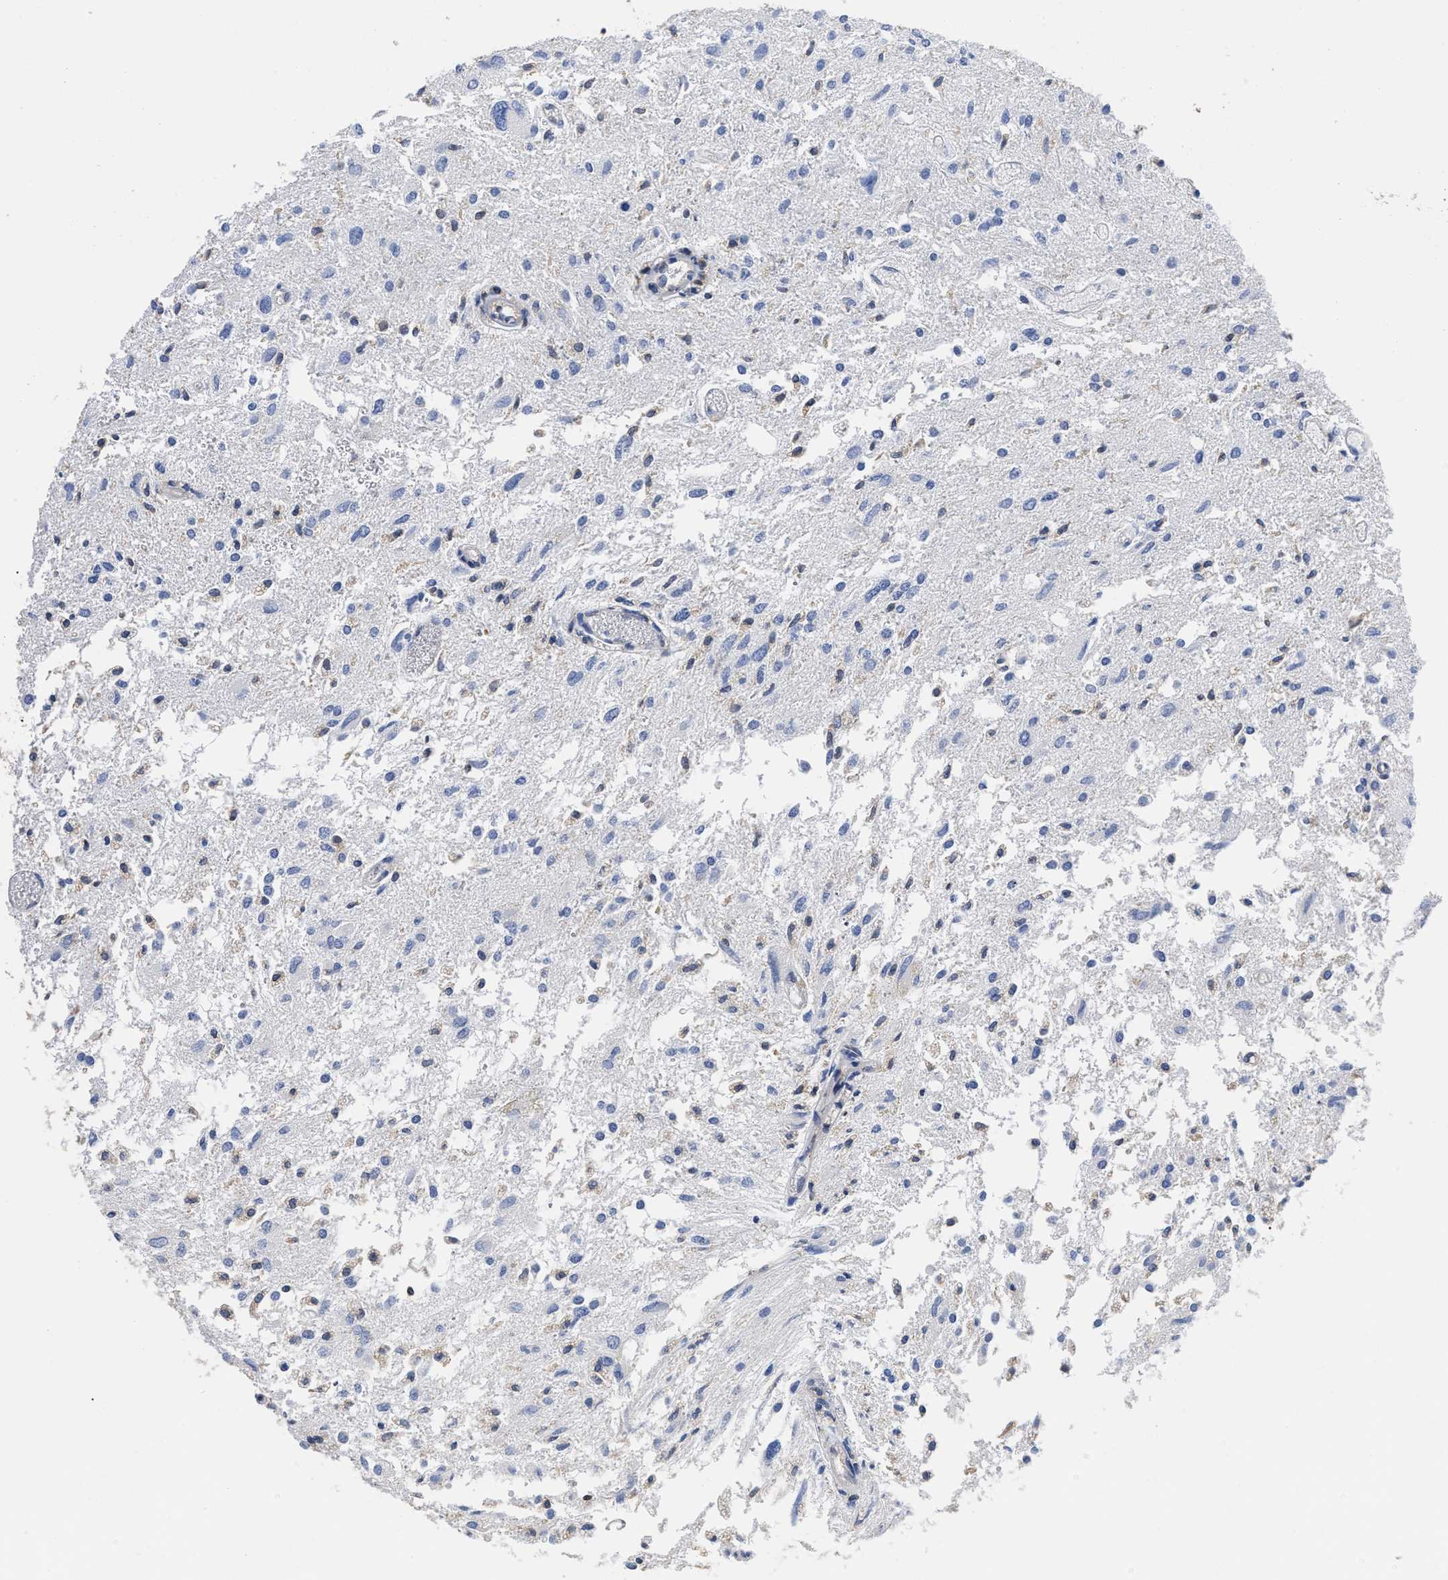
{"staining": {"intensity": "negative", "quantity": "none", "location": "none"}, "tissue": "glioma", "cell_type": "Tumor cells", "image_type": "cancer", "snomed": [{"axis": "morphology", "description": "Glioma, malignant, High grade"}, {"axis": "topography", "description": "Brain"}], "caption": "DAB (3,3'-diaminobenzidine) immunohistochemical staining of glioma shows no significant staining in tumor cells. The staining was performed using DAB to visualize the protein expression in brown, while the nuclei were stained in blue with hematoxylin (Magnification: 20x).", "gene": "GIMAP4", "patient": {"sex": "female", "age": 59}}